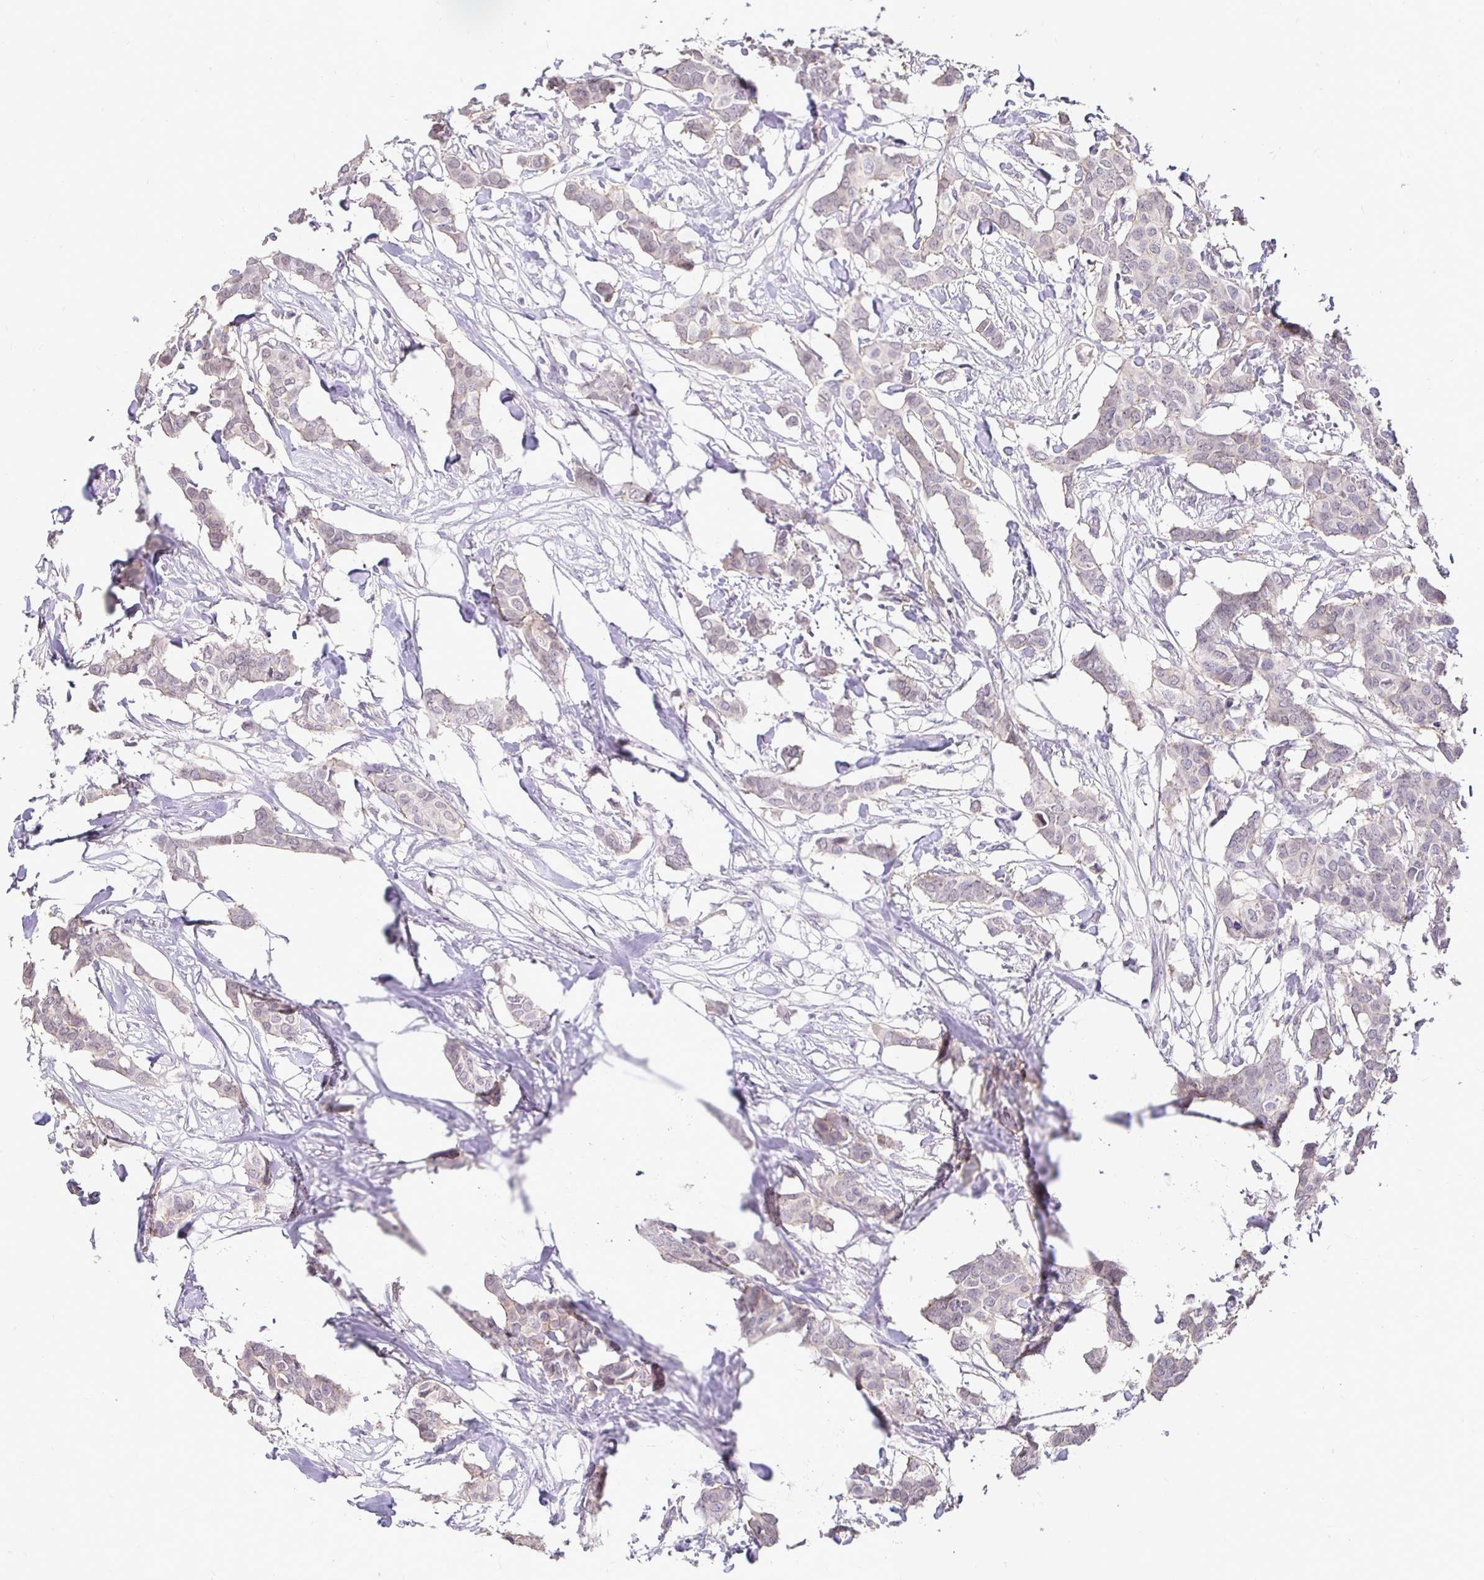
{"staining": {"intensity": "negative", "quantity": "none", "location": "none"}, "tissue": "breast cancer", "cell_type": "Tumor cells", "image_type": "cancer", "snomed": [{"axis": "morphology", "description": "Duct carcinoma"}, {"axis": "topography", "description": "Breast"}], "caption": "Tumor cells show no significant protein staining in breast cancer. The staining is performed using DAB brown chromogen with nuclei counter-stained in using hematoxylin.", "gene": "SLC9A1", "patient": {"sex": "female", "age": 62}}